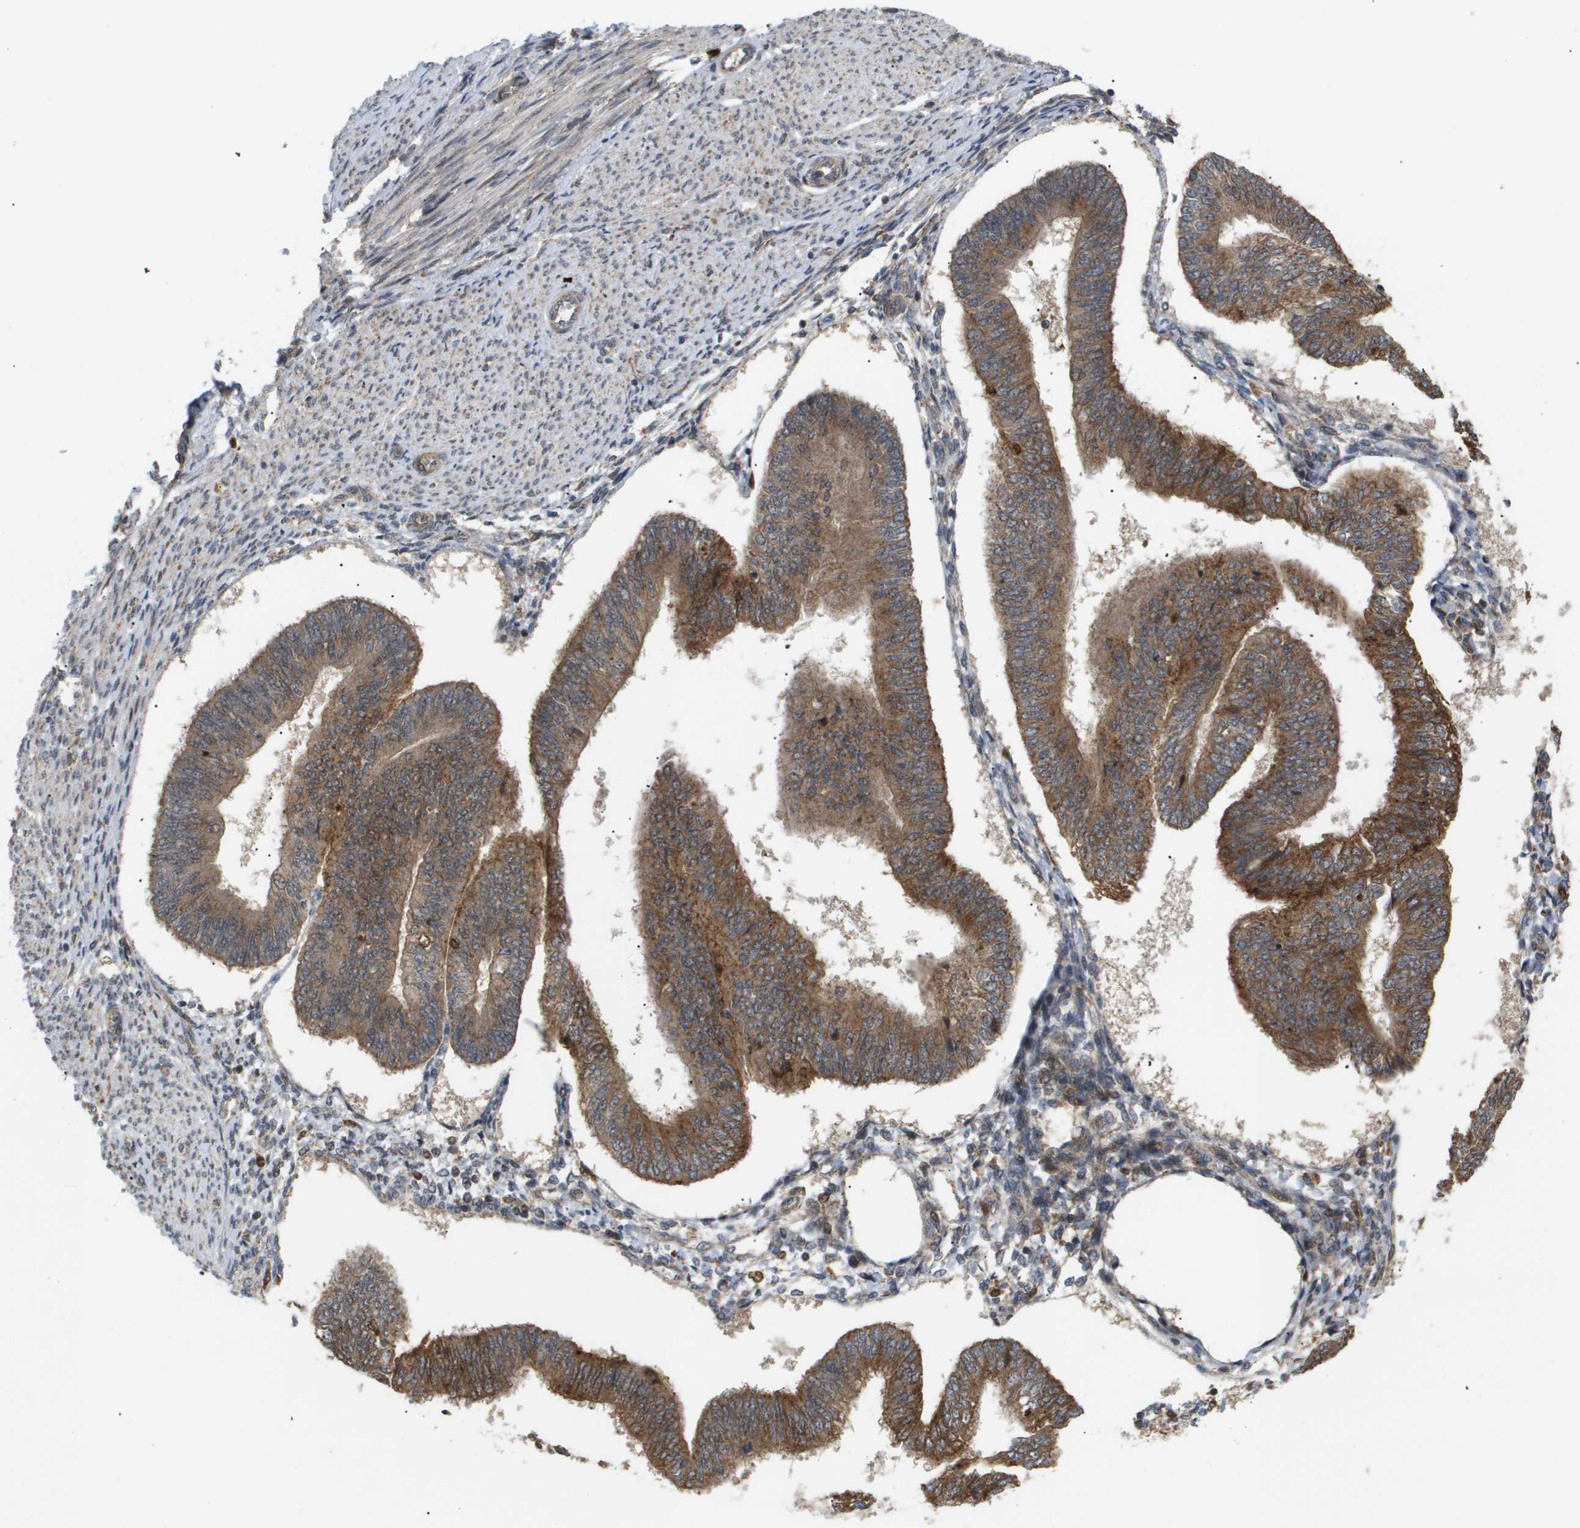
{"staining": {"intensity": "moderate", "quantity": ">75%", "location": "cytoplasmic/membranous"}, "tissue": "endometrial cancer", "cell_type": "Tumor cells", "image_type": "cancer", "snomed": [{"axis": "morphology", "description": "Adenocarcinoma, NOS"}, {"axis": "topography", "description": "Endometrium"}], "caption": "Brown immunohistochemical staining in endometrial adenocarcinoma displays moderate cytoplasmic/membranous expression in approximately >75% of tumor cells. The staining was performed using DAB (3,3'-diaminobenzidine), with brown indicating positive protein expression. Nuclei are stained blue with hematoxylin.", "gene": "PDGFB", "patient": {"sex": "female", "age": 58}}